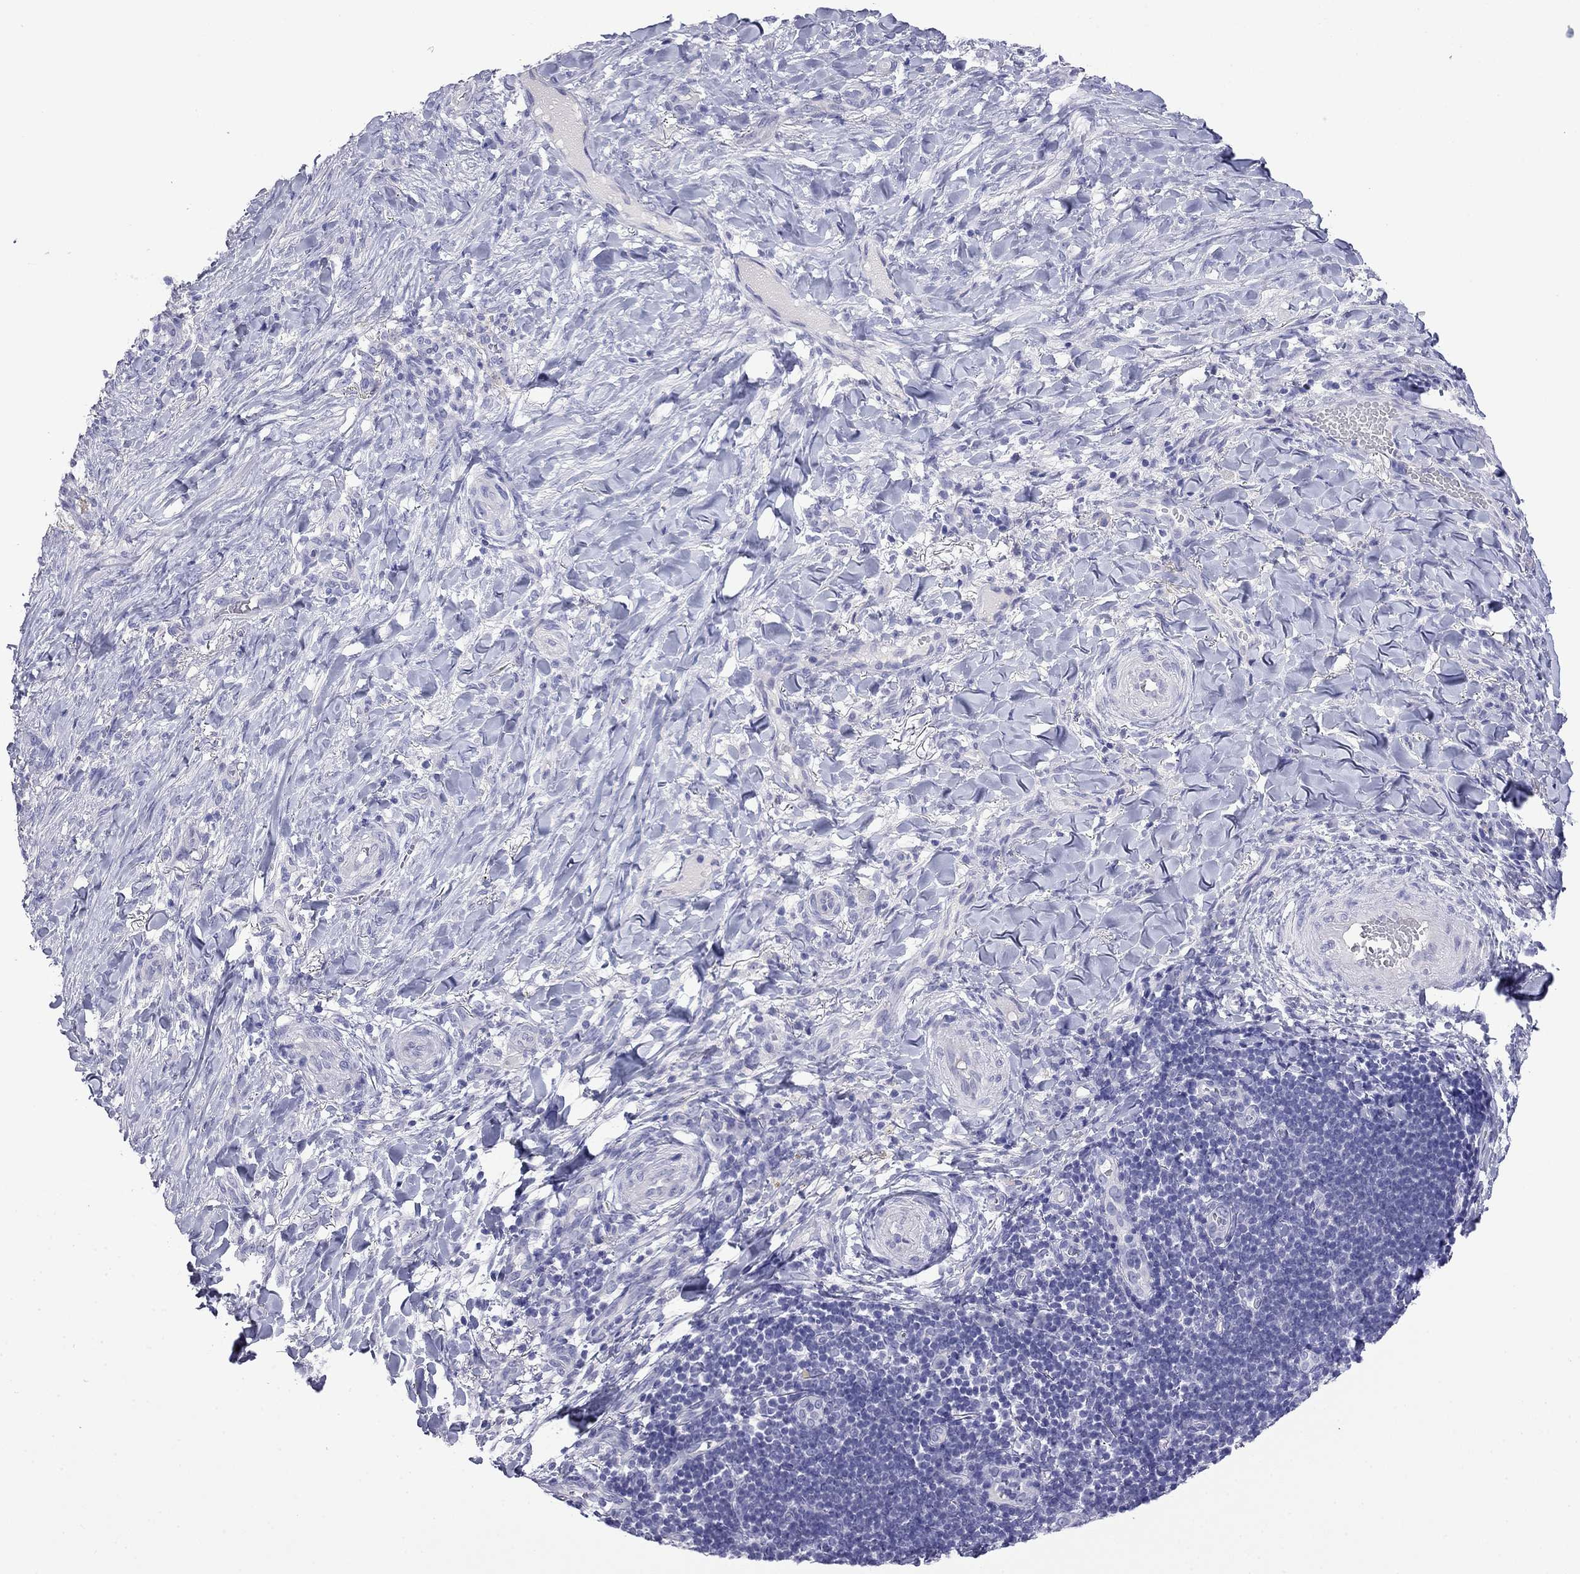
{"staining": {"intensity": "negative", "quantity": "none", "location": "none"}, "tissue": "skin cancer", "cell_type": "Tumor cells", "image_type": "cancer", "snomed": [{"axis": "morphology", "description": "Basal cell carcinoma"}, {"axis": "topography", "description": "Skin"}], "caption": "This is an immunohistochemistry image of human skin cancer (basal cell carcinoma). There is no expression in tumor cells.", "gene": "MYO15A", "patient": {"sex": "female", "age": 69}}